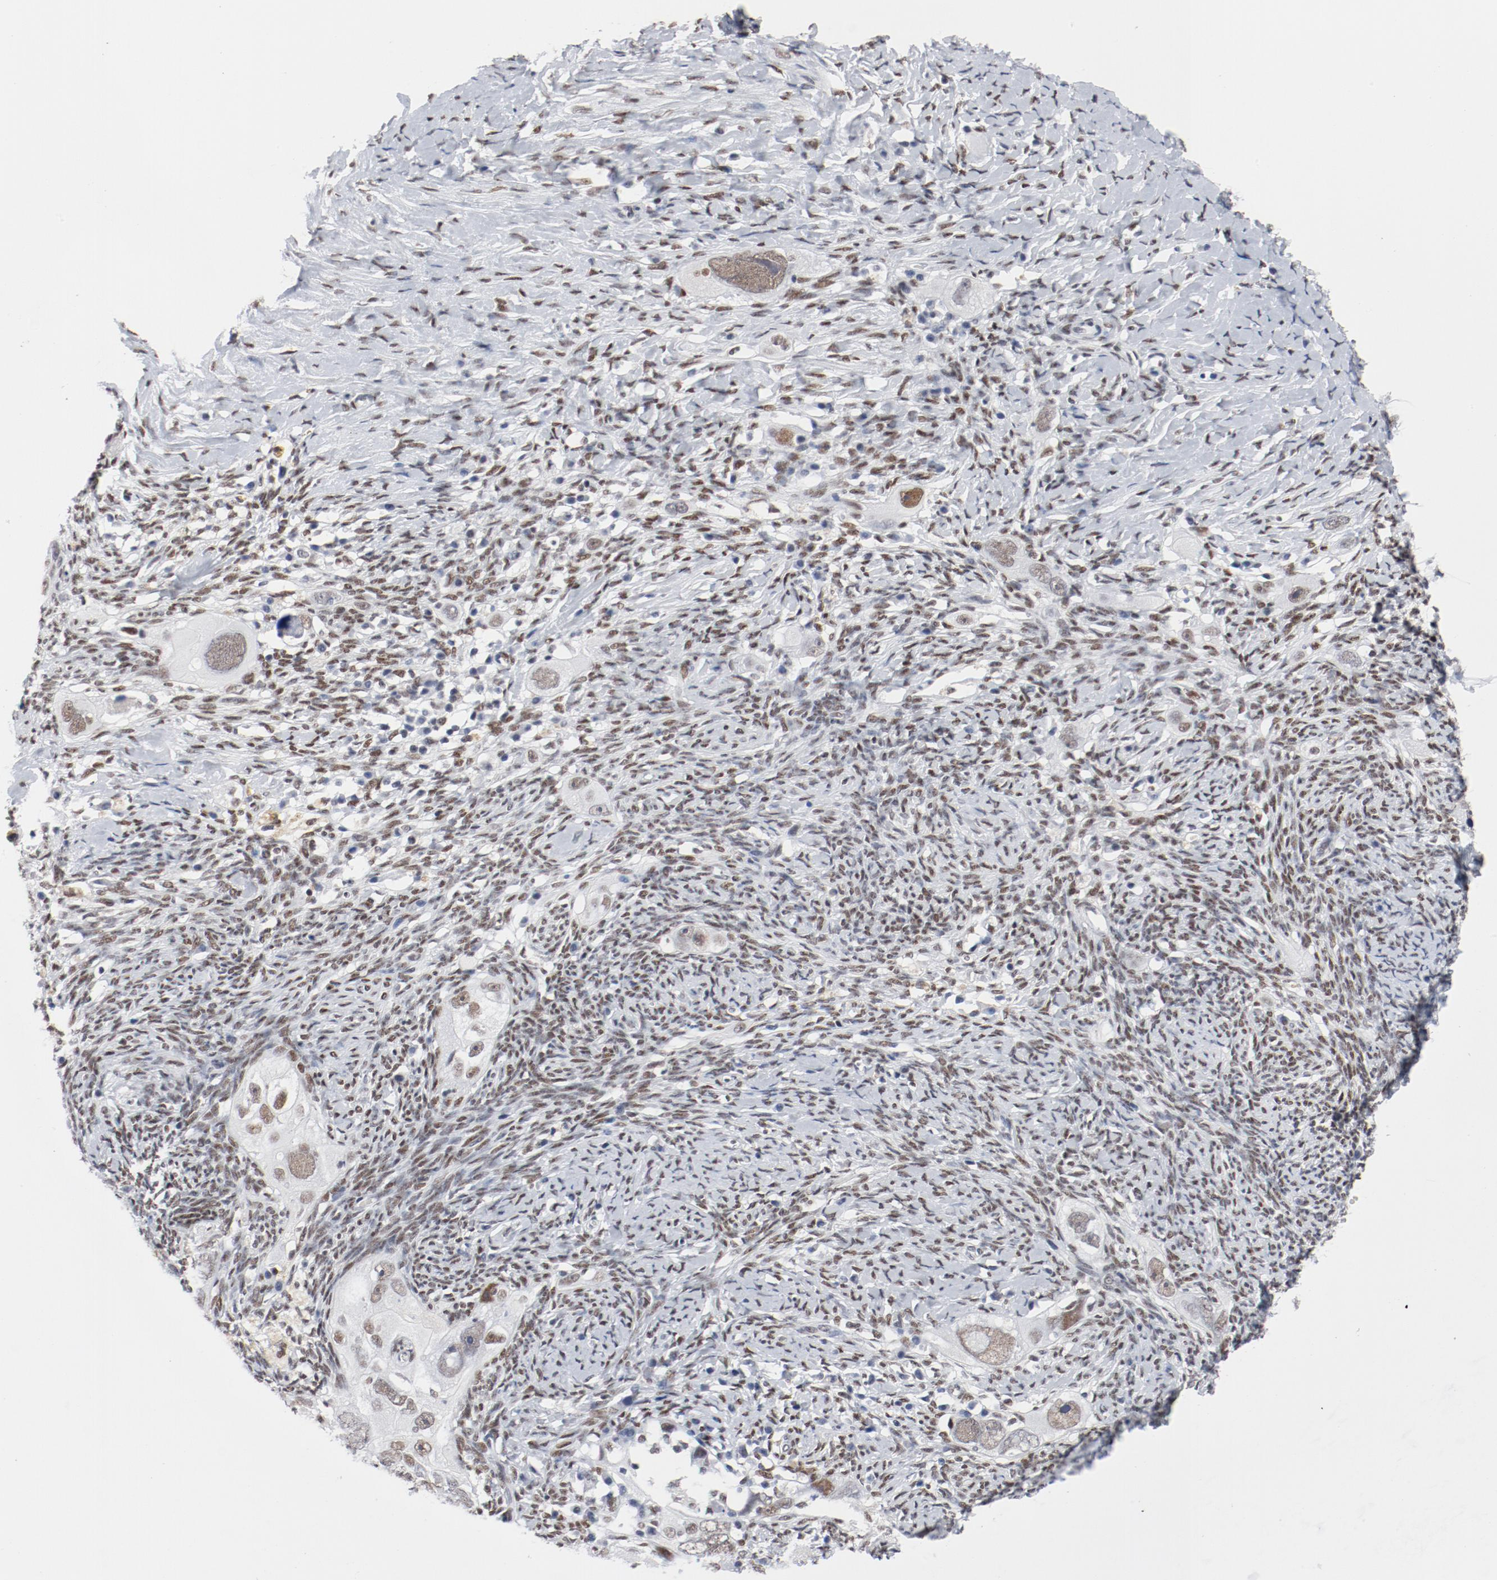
{"staining": {"intensity": "moderate", "quantity": ">75%", "location": "nuclear"}, "tissue": "ovarian cancer", "cell_type": "Tumor cells", "image_type": "cancer", "snomed": [{"axis": "morphology", "description": "Normal tissue, NOS"}, {"axis": "morphology", "description": "Cystadenocarcinoma, serous, NOS"}, {"axis": "topography", "description": "Ovary"}], "caption": "Ovarian cancer stained with a protein marker exhibits moderate staining in tumor cells.", "gene": "ARNT", "patient": {"sex": "female", "age": 62}}